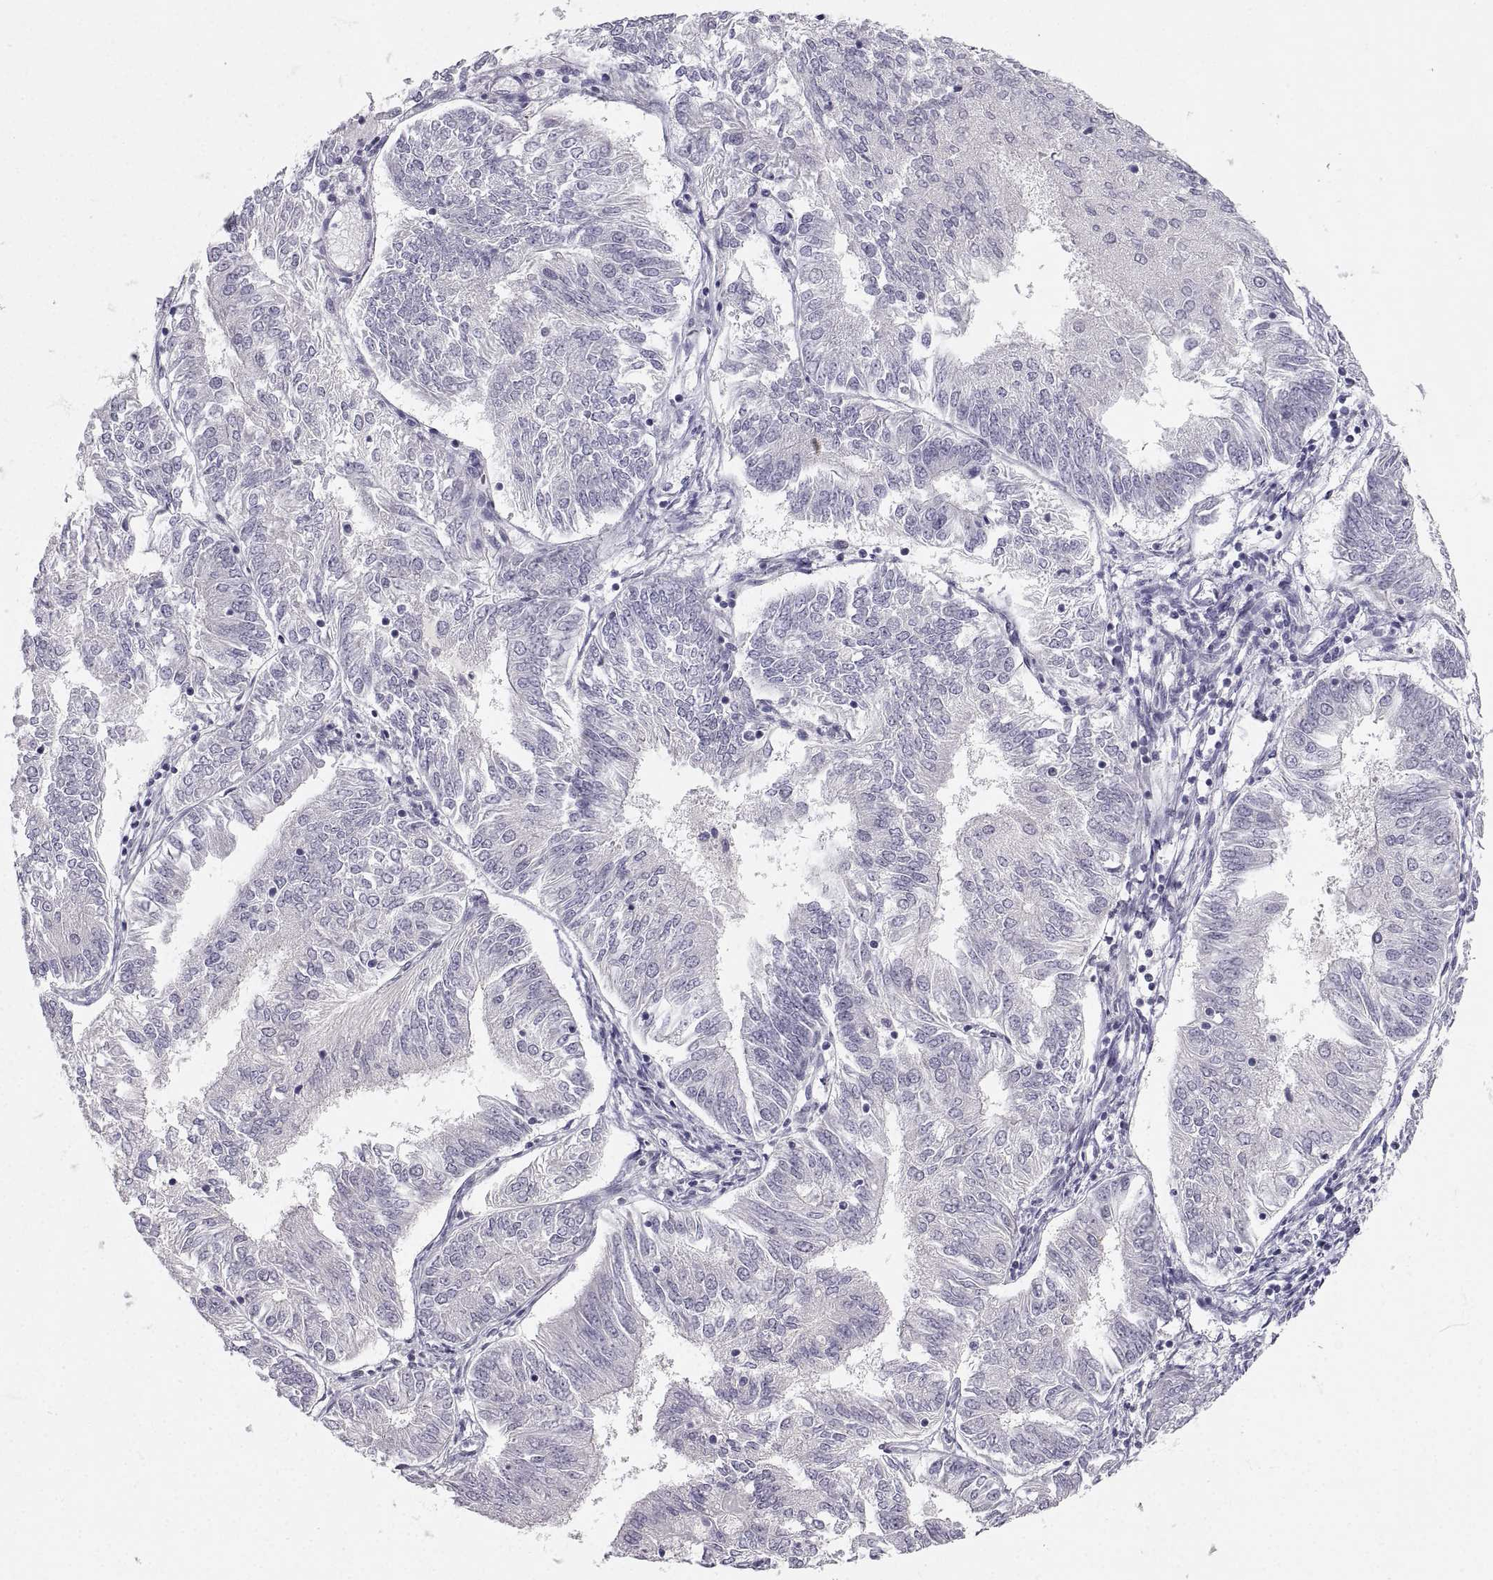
{"staining": {"intensity": "negative", "quantity": "none", "location": "none"}, "tissue": "endometrial cancer", "cell_type": "Tumor cells", "image_type": "cancer", "snomed": [{"axis": "morphology", "description": "Adenocarcinoma, NOS"}, {"axis": "topography", "description": "Endometrium"}], "caption": "This is an immunohistochemistry image of human adenocarcinoma (endometrial). There is no expression in tumor cells.", "gene": "ZNF185", "patient": {"sex": "female", "age": 58}}